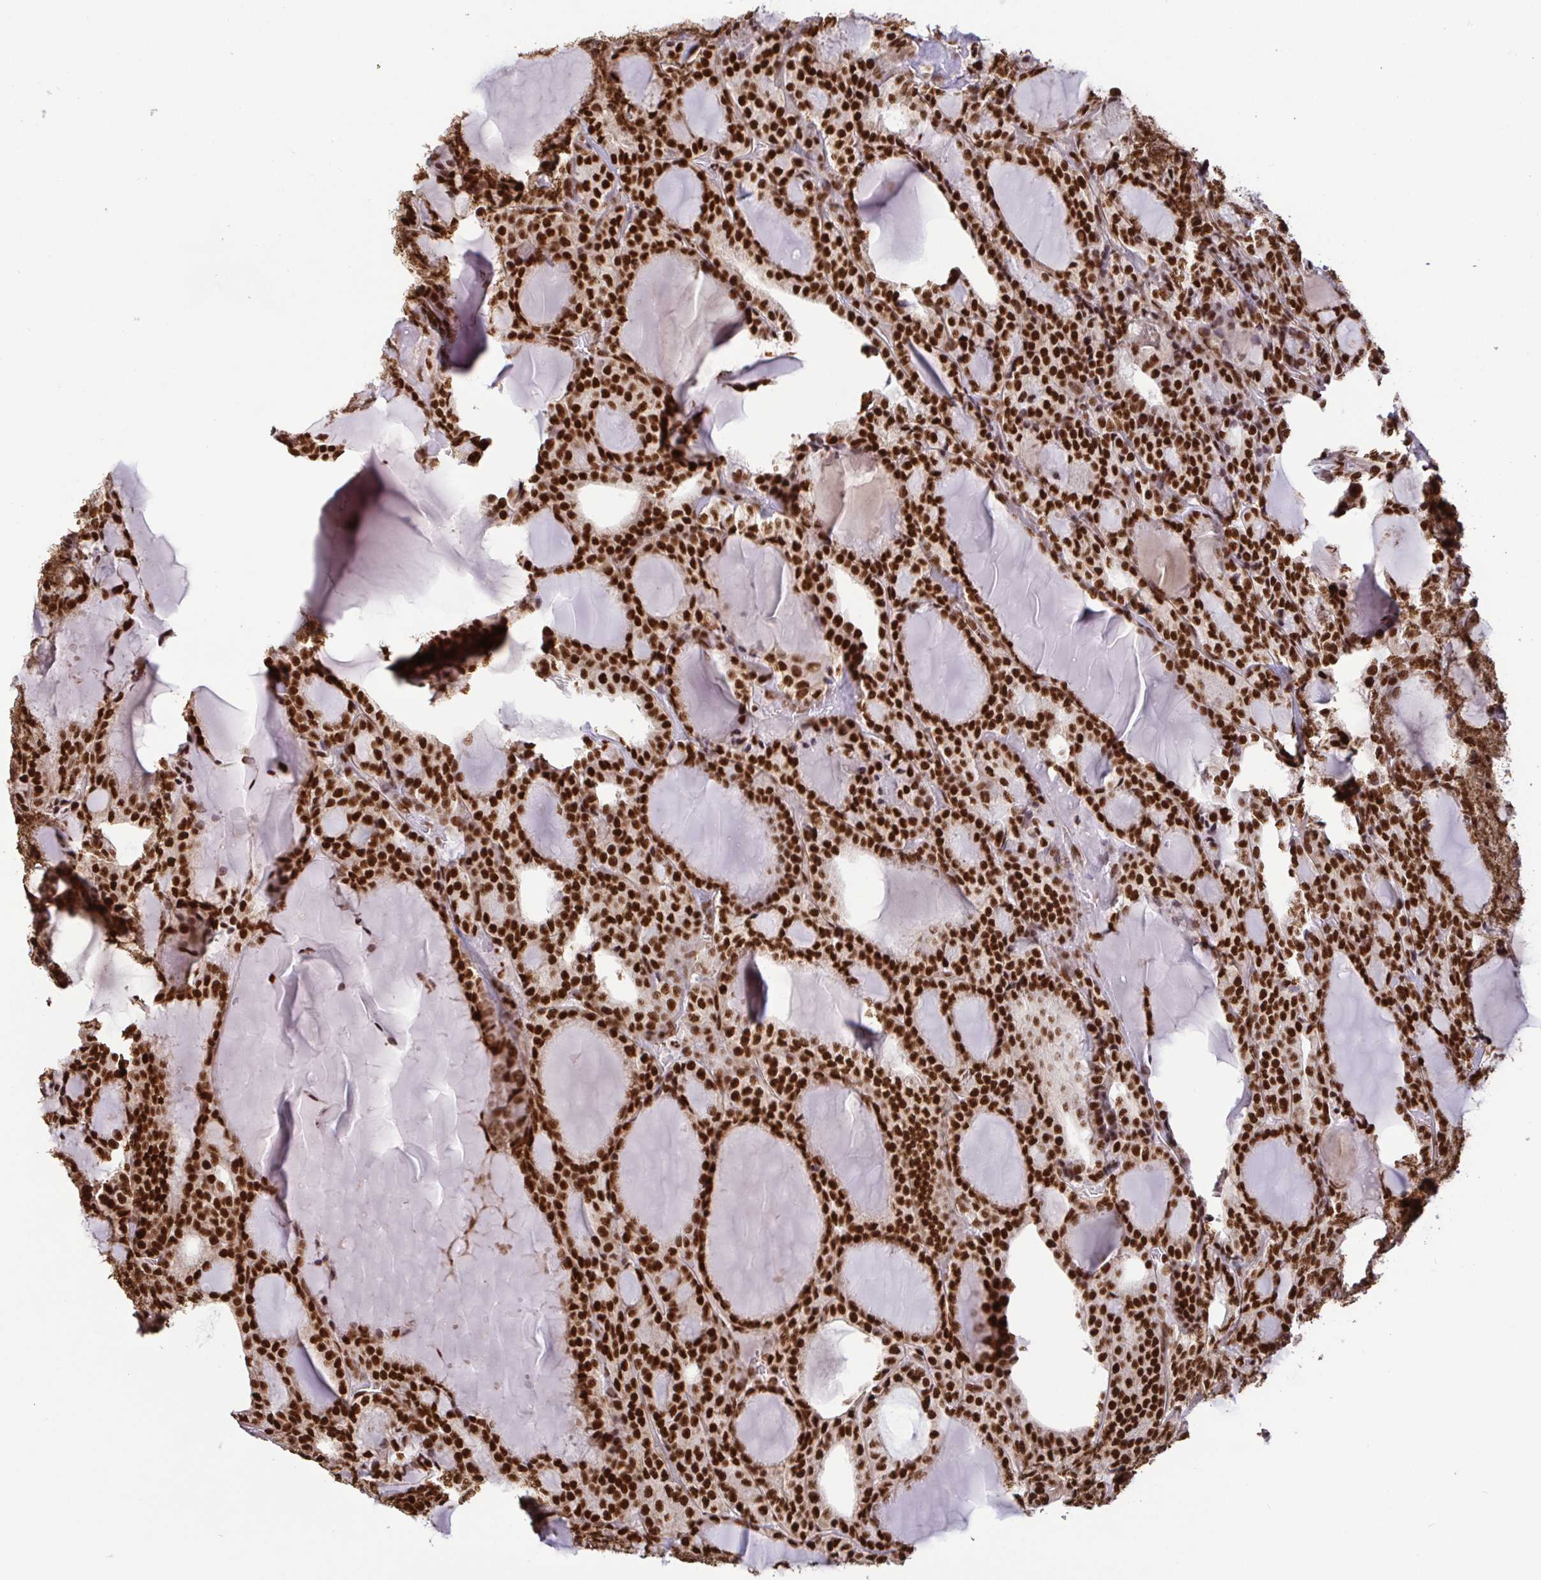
{"staining": {"intensity": "strong", "quantity": ">75%", "location": "nuclear"}, "tissue": "thyroid cancer", "cell_type": "Tumor cells", "image_type": "cancer", "snomed": [{"axis": "morphology", "description": "Follicular adenoma carcinoma, NOS"}, {"axis": "topography", "description": "Thyroid gland"}], "caption": "Immunohistochemical staining of human thyroid cancer exhibits high levels of strong nuclear protein expression in about >75% of tumor cells.", "gene": "SP3", "patient": {"sex": "male", "age": 74}}